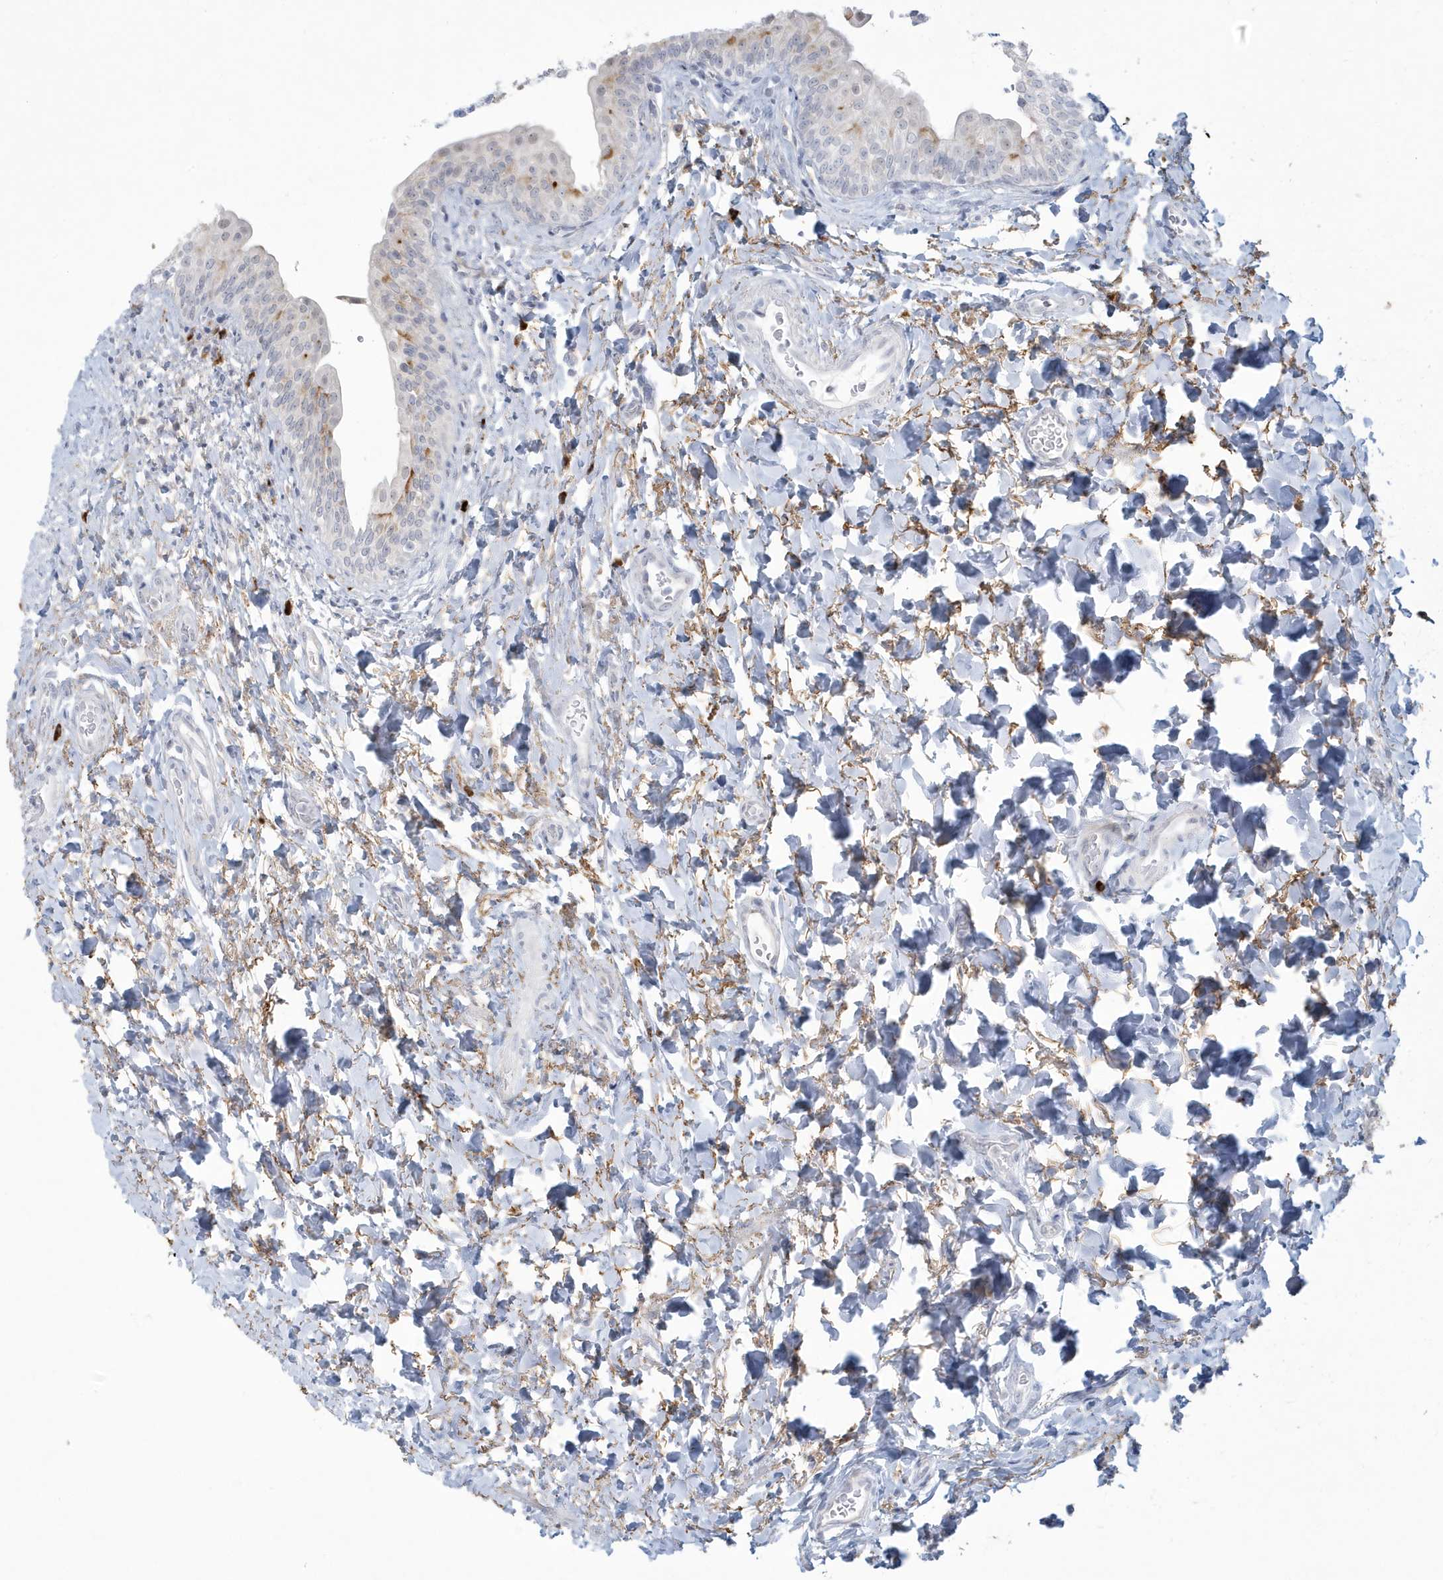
{"staining": {"intensity": "moderate", "quantity": "<25%", "location": "nuclear"}, "tissue": "urinary bladder", "cell_type": "Urothelial cells", "image_type": "normal", "snomed": [{"axis": "morphology", "description": "Normal tissue, NOS"}, {"axis": "topography", "description": "Urinary bladder"}], "caption": "Protein staining of benign urinary bladder displays moderate nuclear expression in approximately <25% of urothelial cells.", "gene": "HERC6", "patient": {"sex": "male", "age": 83}}